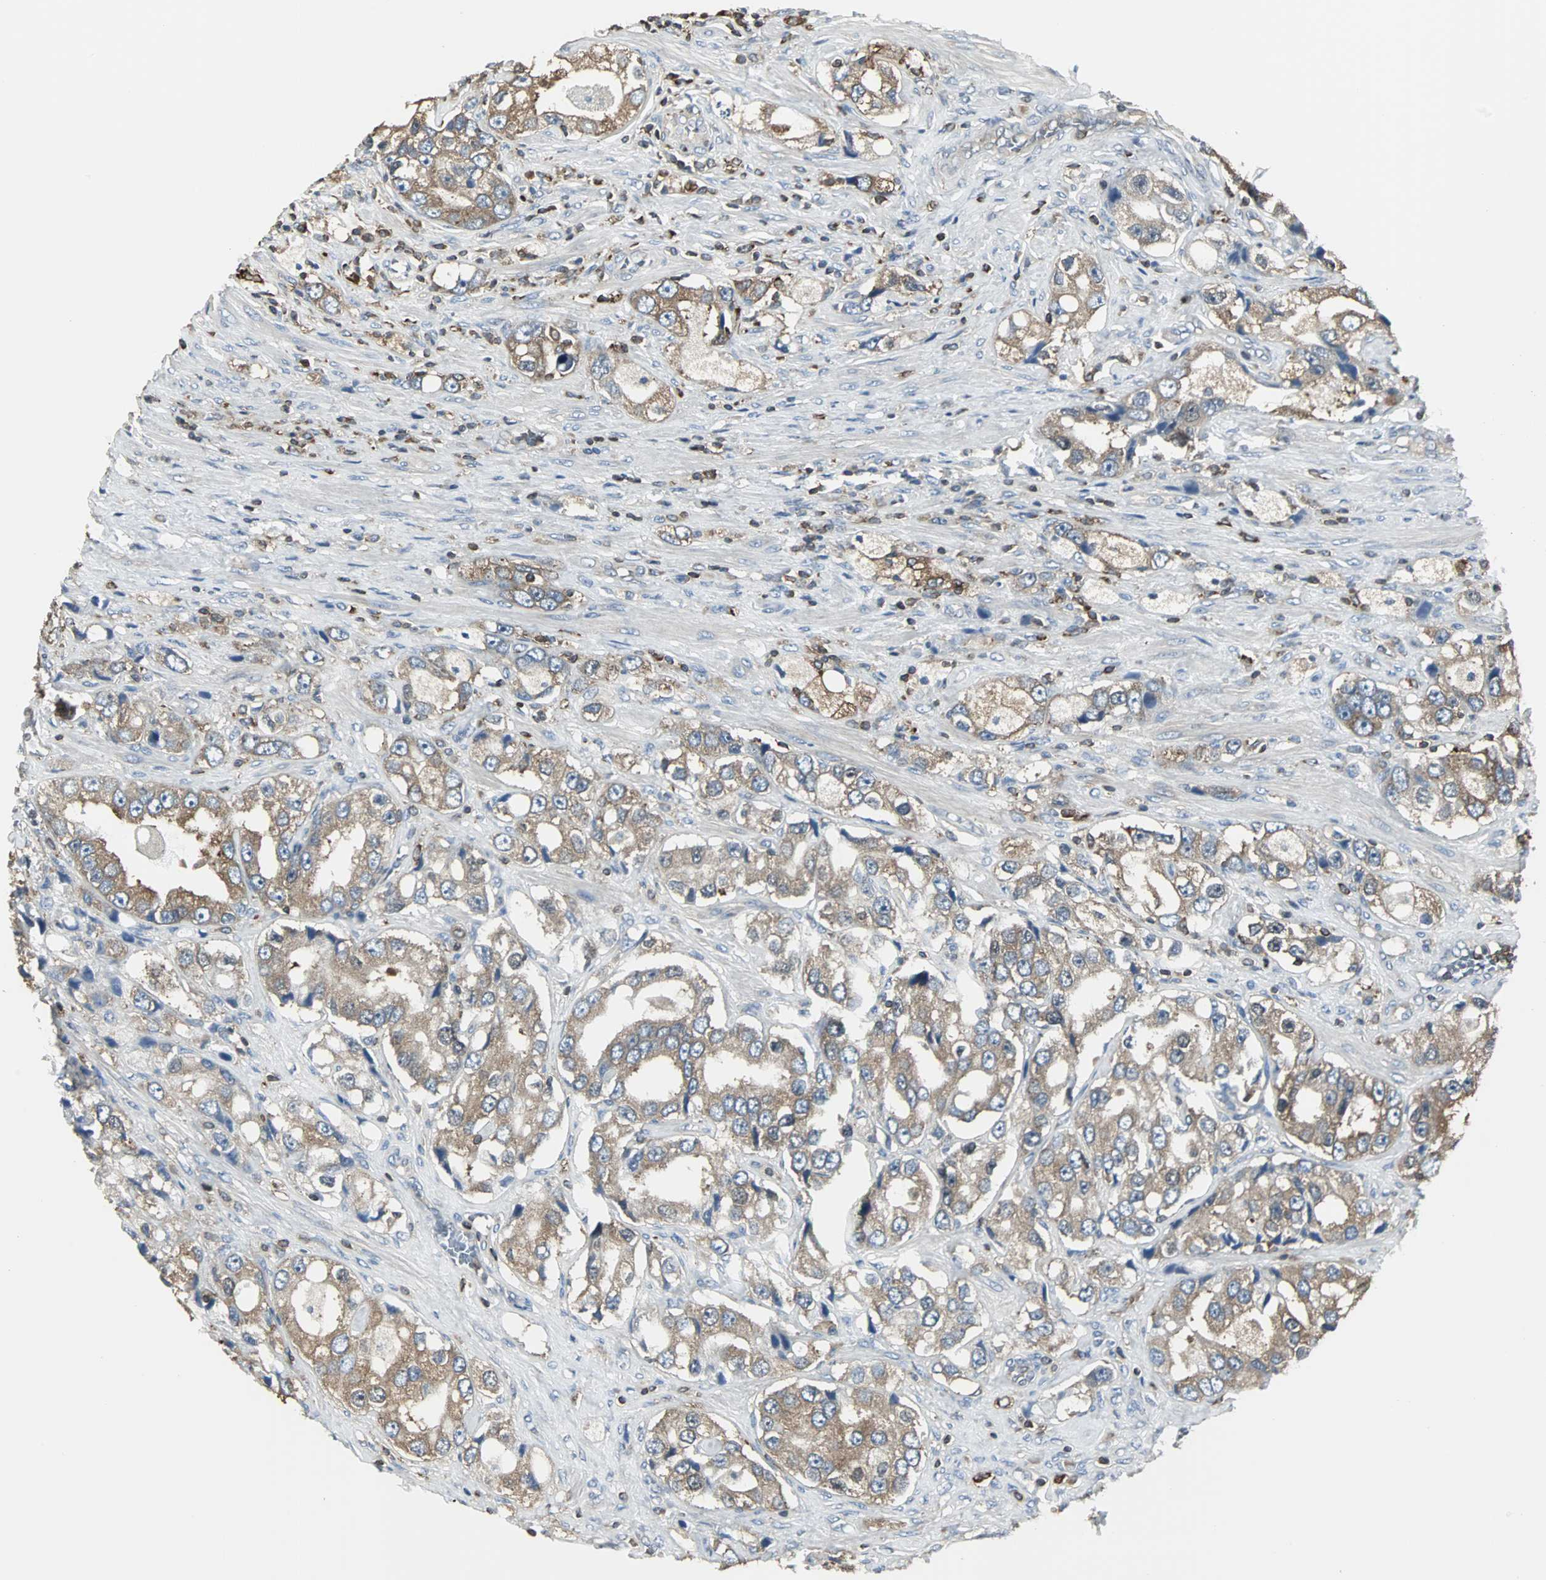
{"staining": {"intensity": "moderate", "quantity": ">75%", "location": "cytoplasmic/membranous"}, "tissue": "prostate cancer", "cell_type": "Tumor cells", "image_type": "cancer", "snomed": [{"axis": "morphology", "description": "Adenocarcinoma, High grade"}, {"axis": "topography", "description": "Prostate"}], "caption": "Prostate cancer was stained to show a protein in brown. There is medium levels of moderate cytoplasmic/membranous expression in approximately >75% of tumor cells. (DAB IHC, brown staining for protein, blue staining for nuclei).", "gene": "LRRFIP1", "patient": {"sex": "male", "age": 63}}